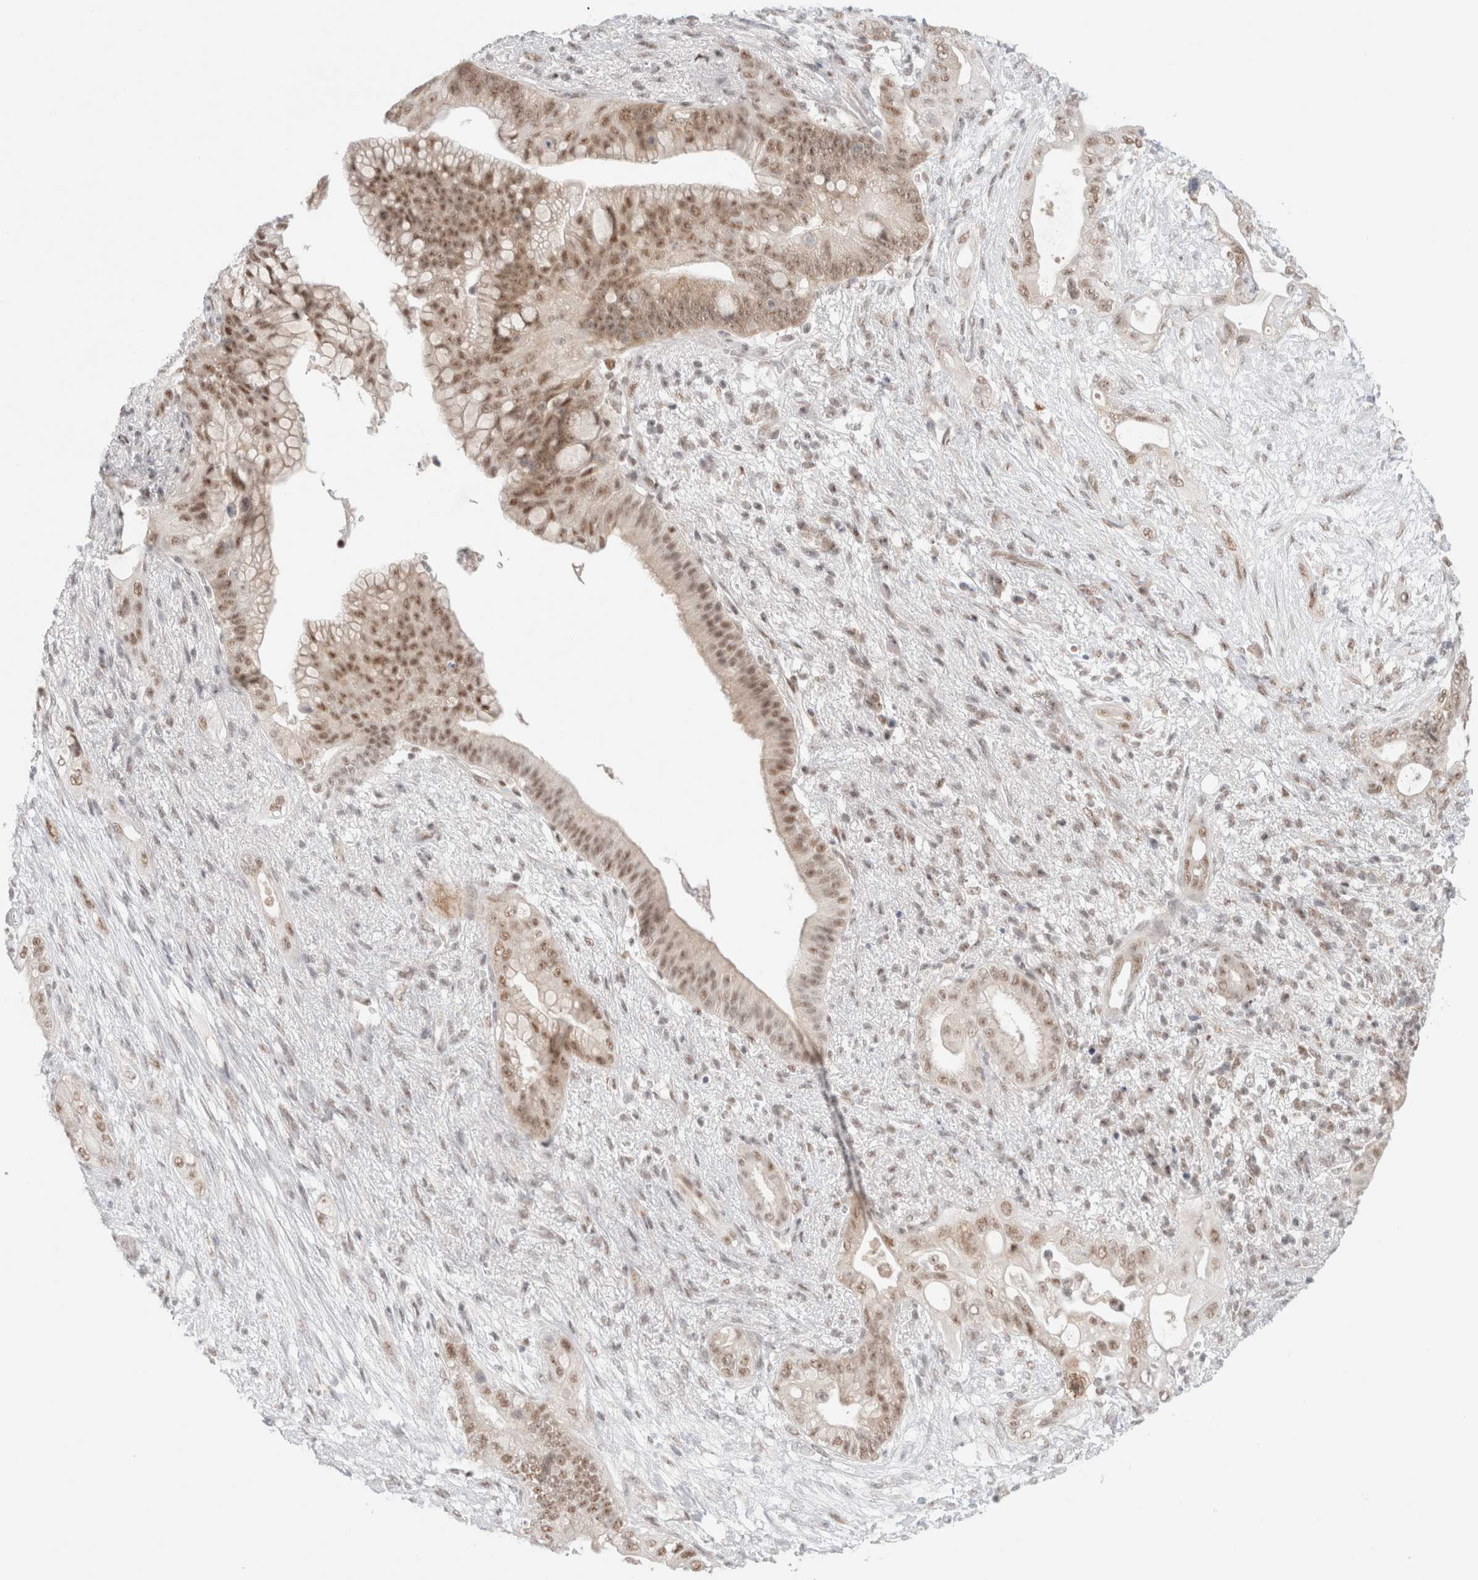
{"staining": {"intensity": "moderate", "quantity": ">75%", "location": "nuclear"}, "tissue": "pancreatic cancer", "cell_type": "Tumor cells", "image_type": "cancer", "snomed": [{"axis": "morphology", "description": "Adenocarcinoma, NOS"}, {"axis": "topography", "description": "Pancreas"}], "caption": "IHC of adenocarcinoma (pancreatic) demonstrates medium levels of moderate nuclear expression in approximately >75% of tumor cells. (IHC, brightfield microscopy, high magnification).", "gene": "TRMT12", "patient": {"sex": "male", "age": 53}}